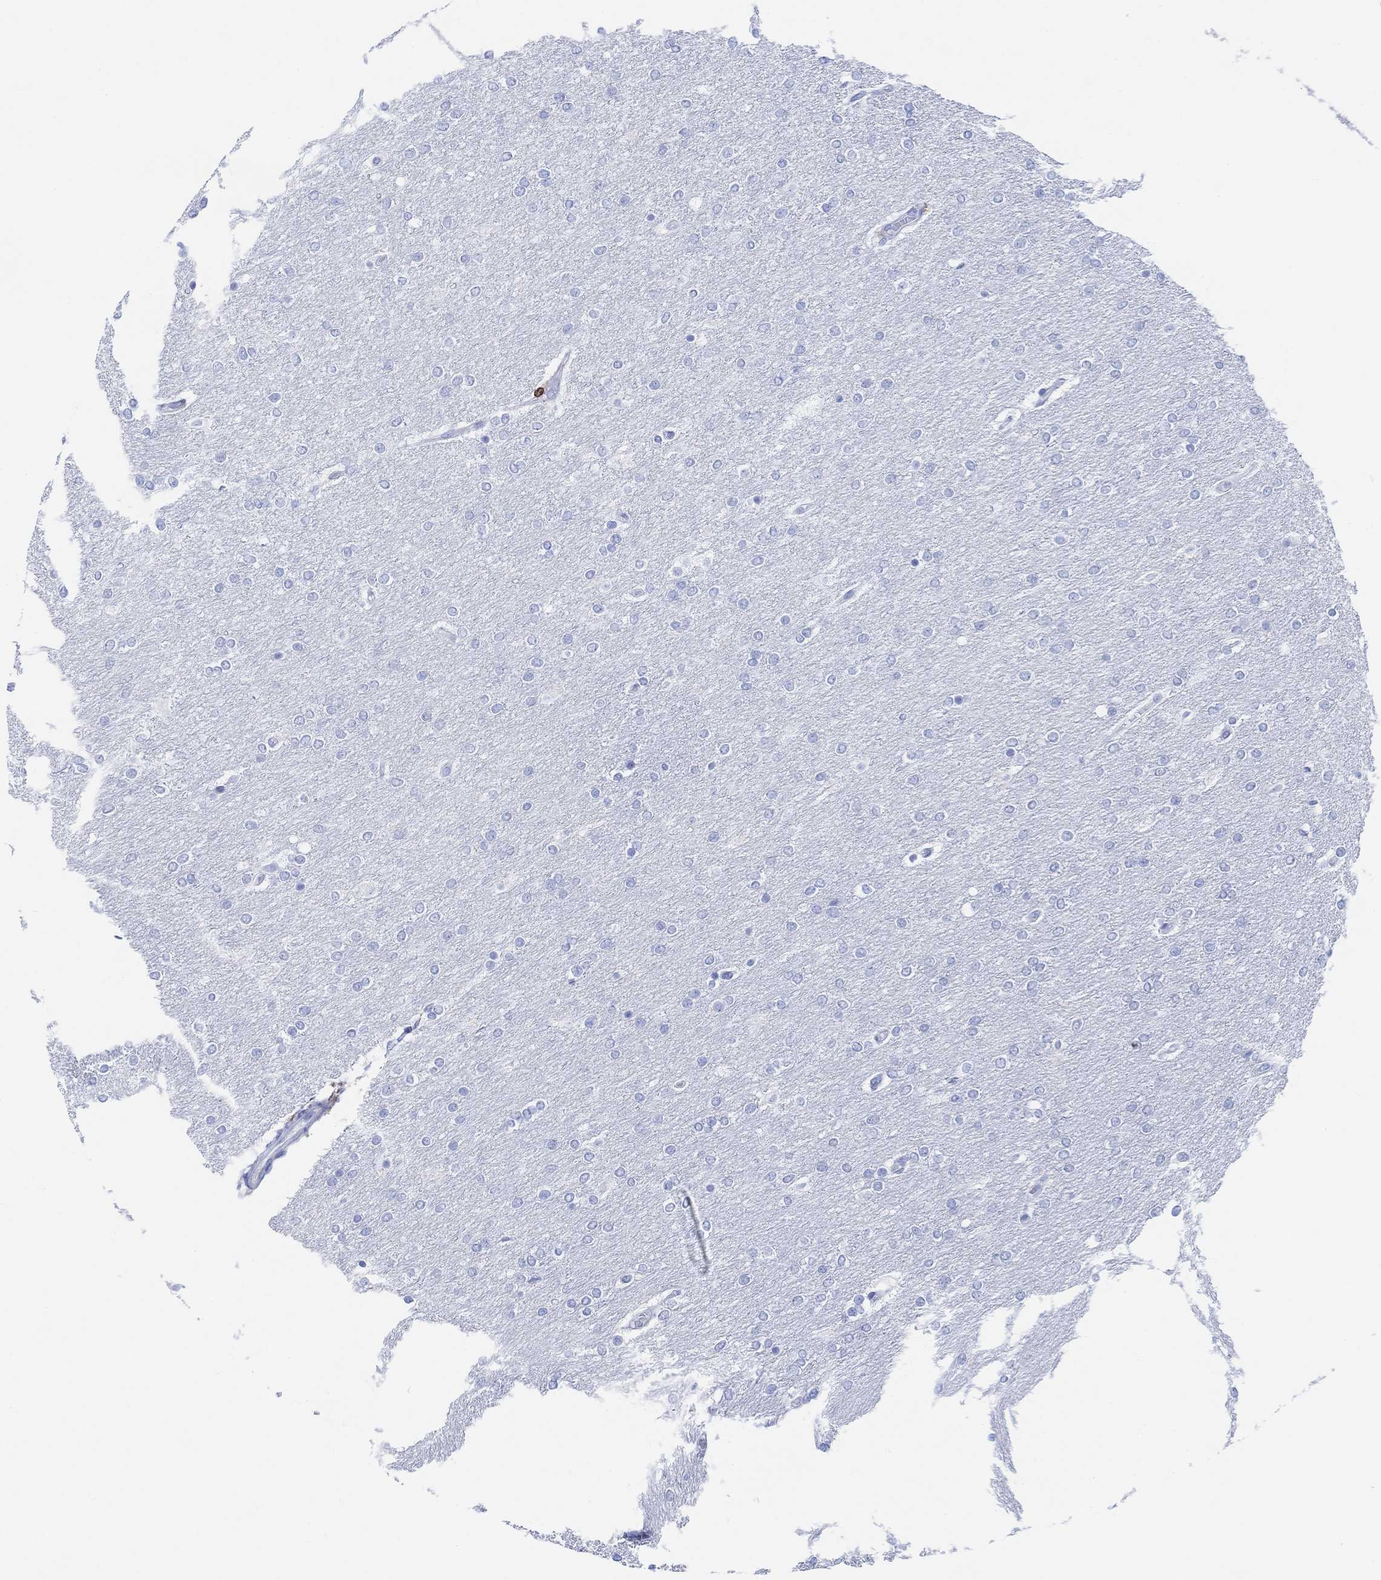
{"staining": {"intensity": "negative", "quantity": "none", "location": "none"}, "tissue": "glioma", "cell_type": "Tumor cells", "image_type": "cancer", "snomed": [{"axis": "morphology", "description": "Glioma, malignant, High grade"}, {"axis": "topography", "description": "Brain"}], "caption": "DAB (3,3'-diaminobenzidine) immunohistochemical staining of human glioma shows no significant positivity in tumor cells. The staining was performed using DAB (3,3'-diaminobenzidine) to visualize the protein expression in brown, while the nuclei were stained in blue with hematoxylin (Magnification: 20x).", "gene": "GPR65", "patient": {"sex": "female", "age": 61}}